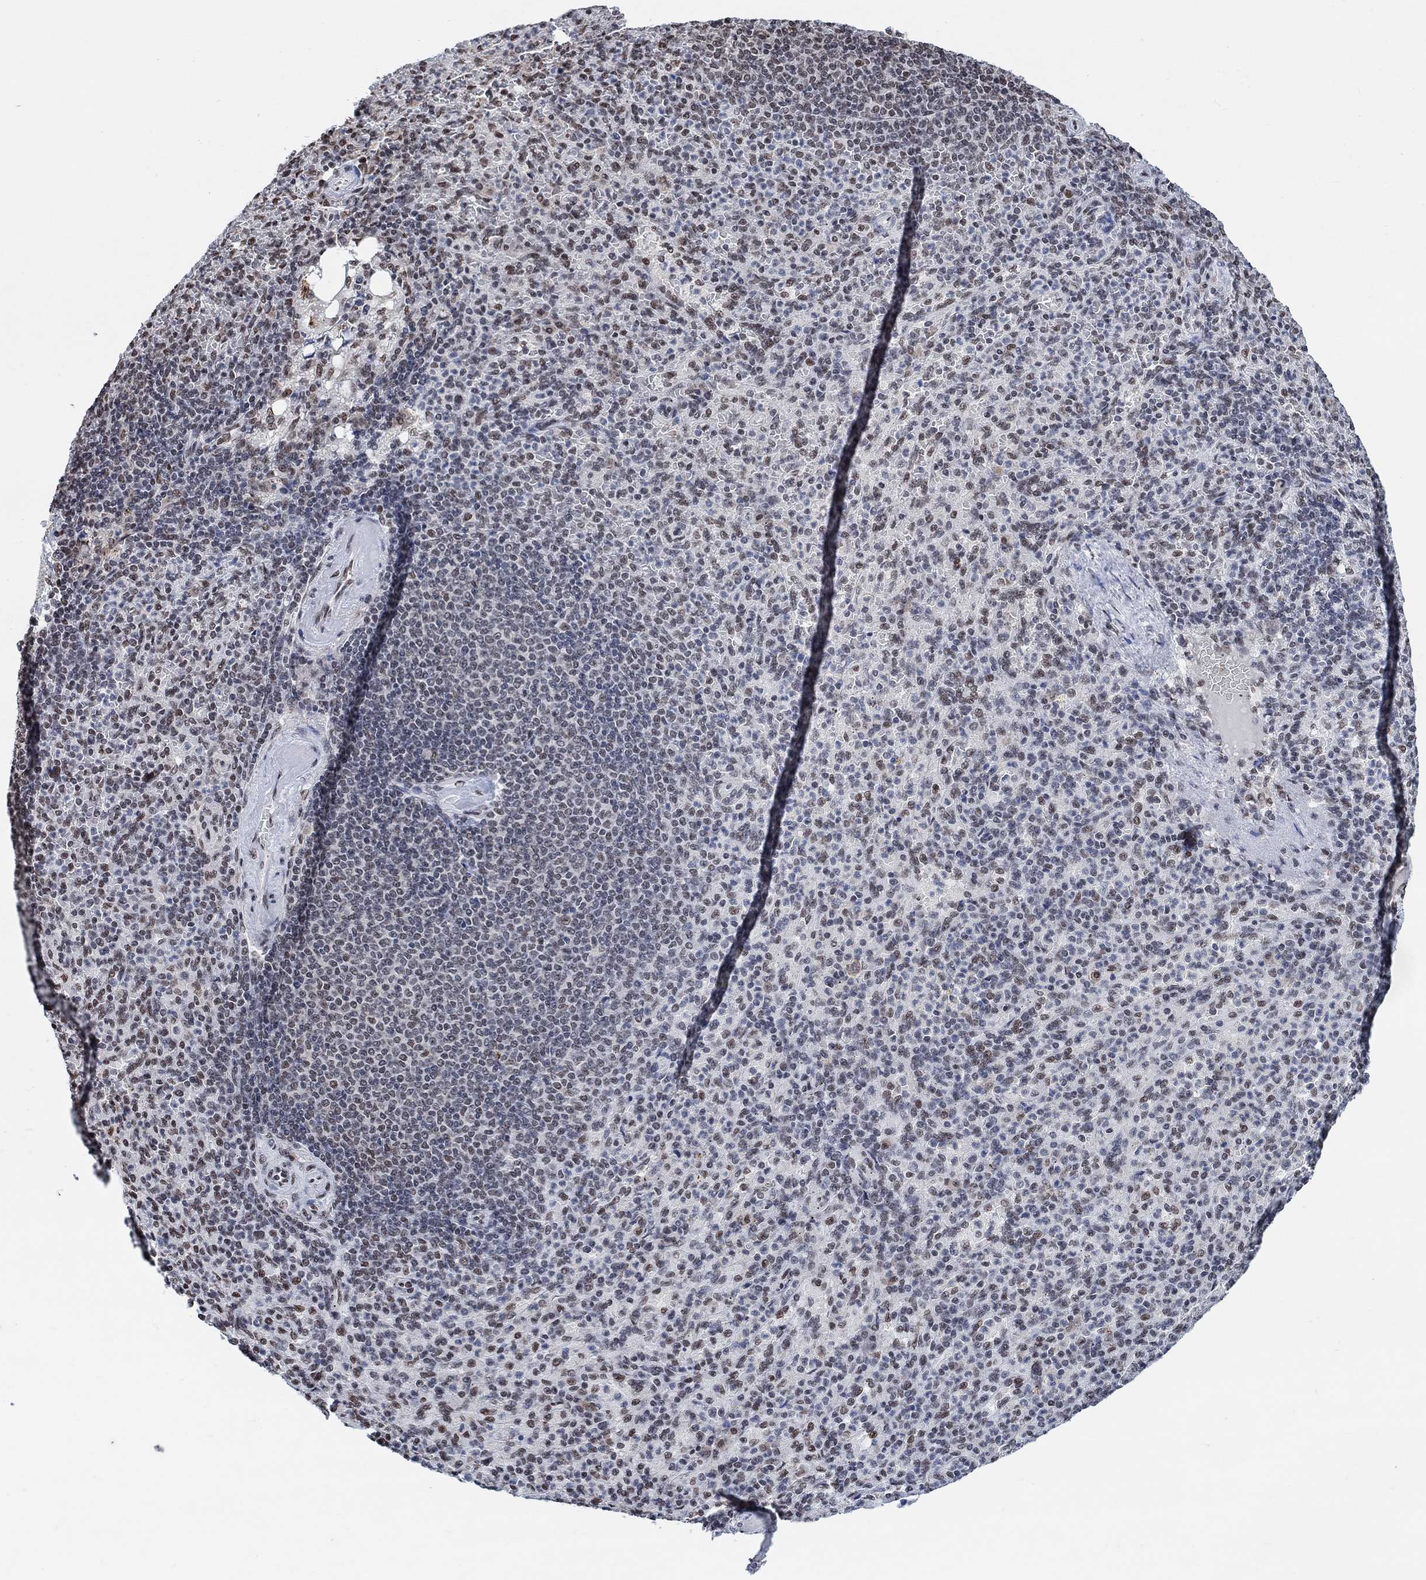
{"staining": {"intensity": "weak", "quantity": "25%-75%", "location": "nuclear"}, "tissue": "spleen", "cell_type": "Cells in red pulp", "image_type": "normal", "snomed": [{"axis": "morphology", "description": "Normal tissue, NOS"}, {"axis": "topography", "description": "Spleen"}], "caption": "Cells in red pulp reveal low levels of weak nuclear positivity in about 25%-75% of cells in normal human spleen.", "gene": "USP39", "patient": {"sex": "female", "age": 74}}